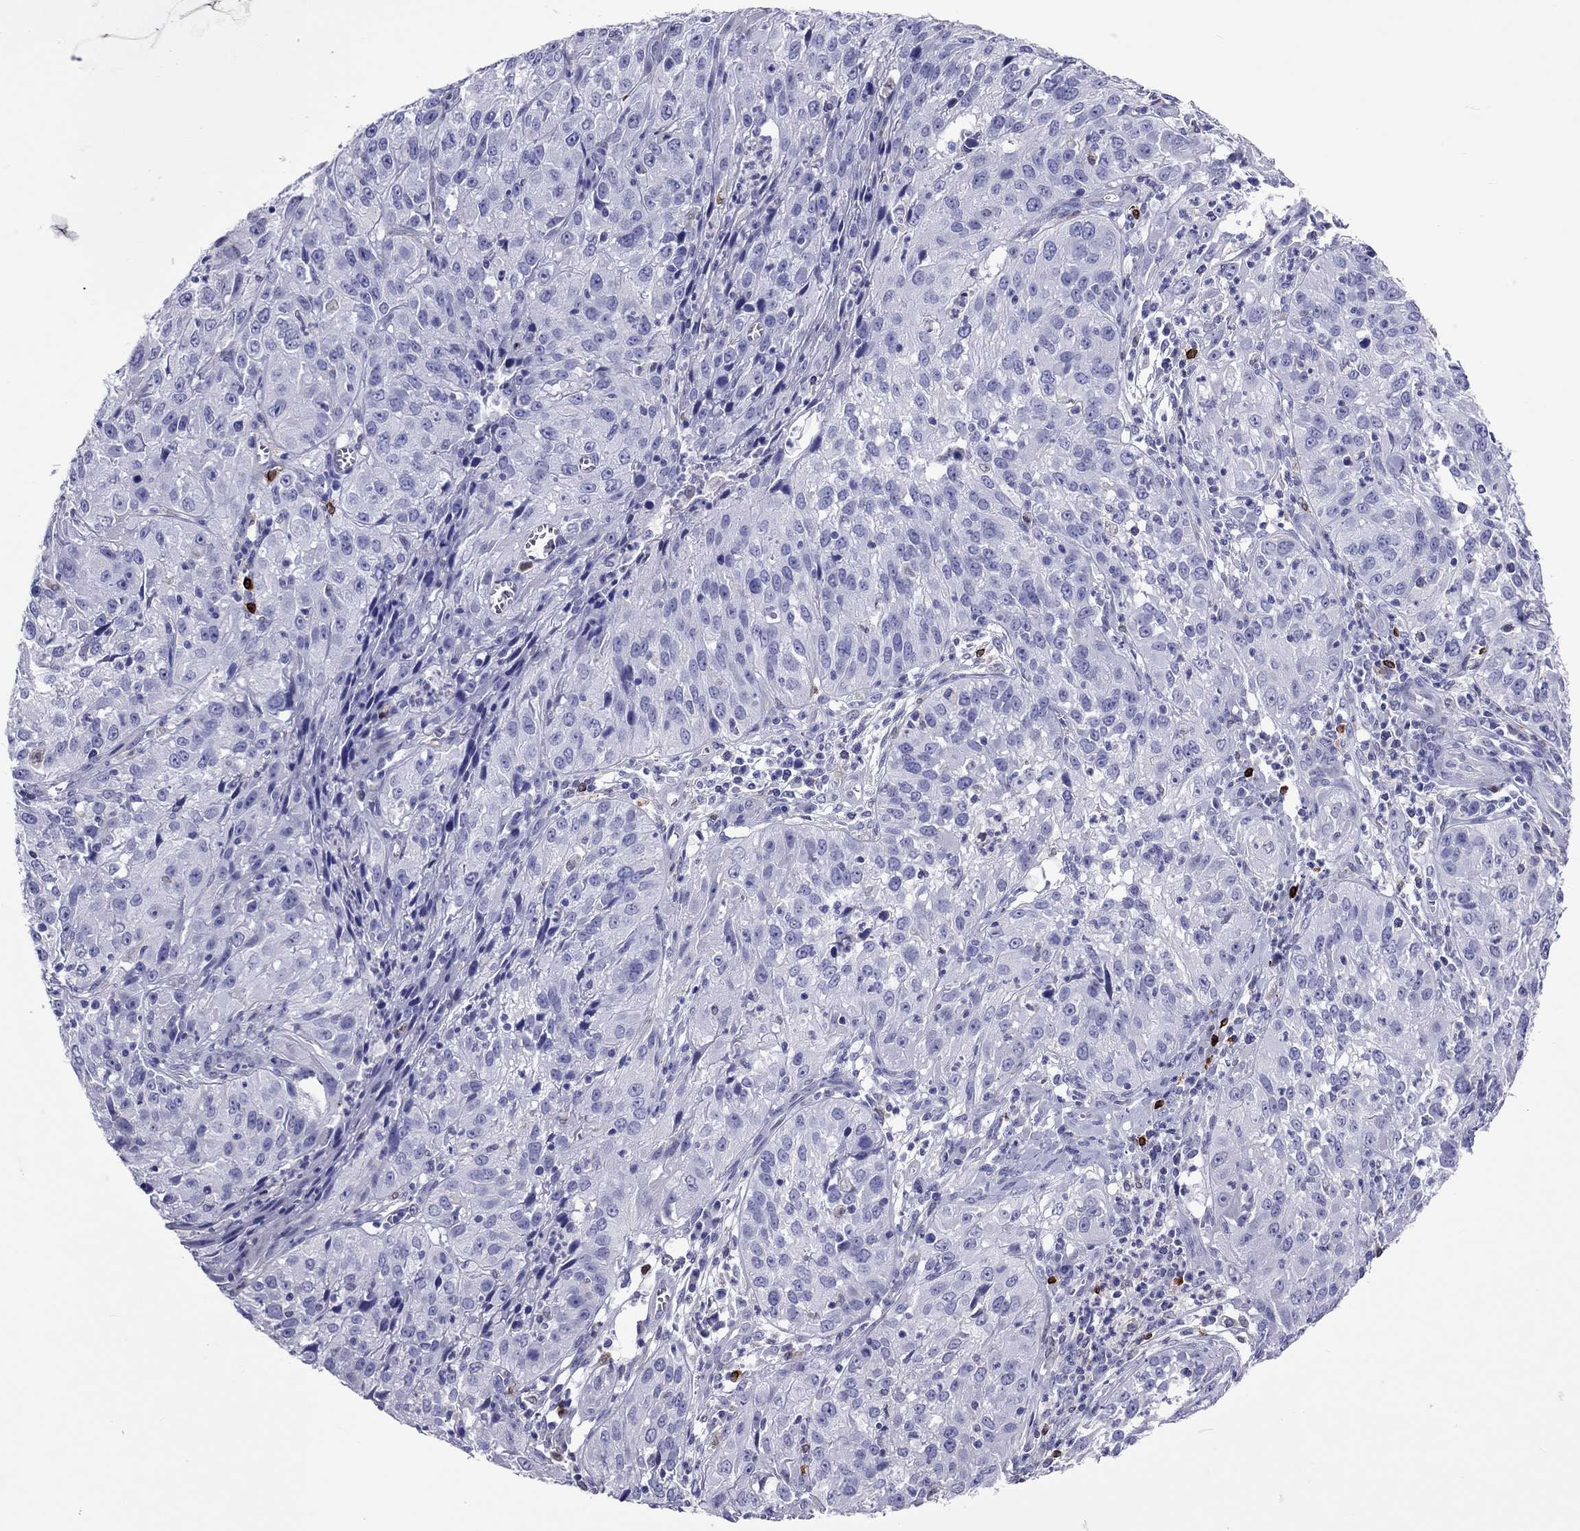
{"staining": {"intensity": "negative", "quantity": "none", "location": "none"}, "tissue": "cervical cancer", "cell_type": "Tumor cells", "image_type": "cancer", "snomed": [{"axis": "morphology", "description": "Squamous cell carcinoma, NOS"}, {"axis": "topography", "description": "Cervix"}], "caption": "Cervical squamous cell carcinoma was stained to show a protein in brown. There is no significant expression in tumor cells. (DAB (3,3'-diaminobenzidine) IHC, high magnification).", "gene": "ADORA2A", "patient": {"sex": "female", "age": 32}}